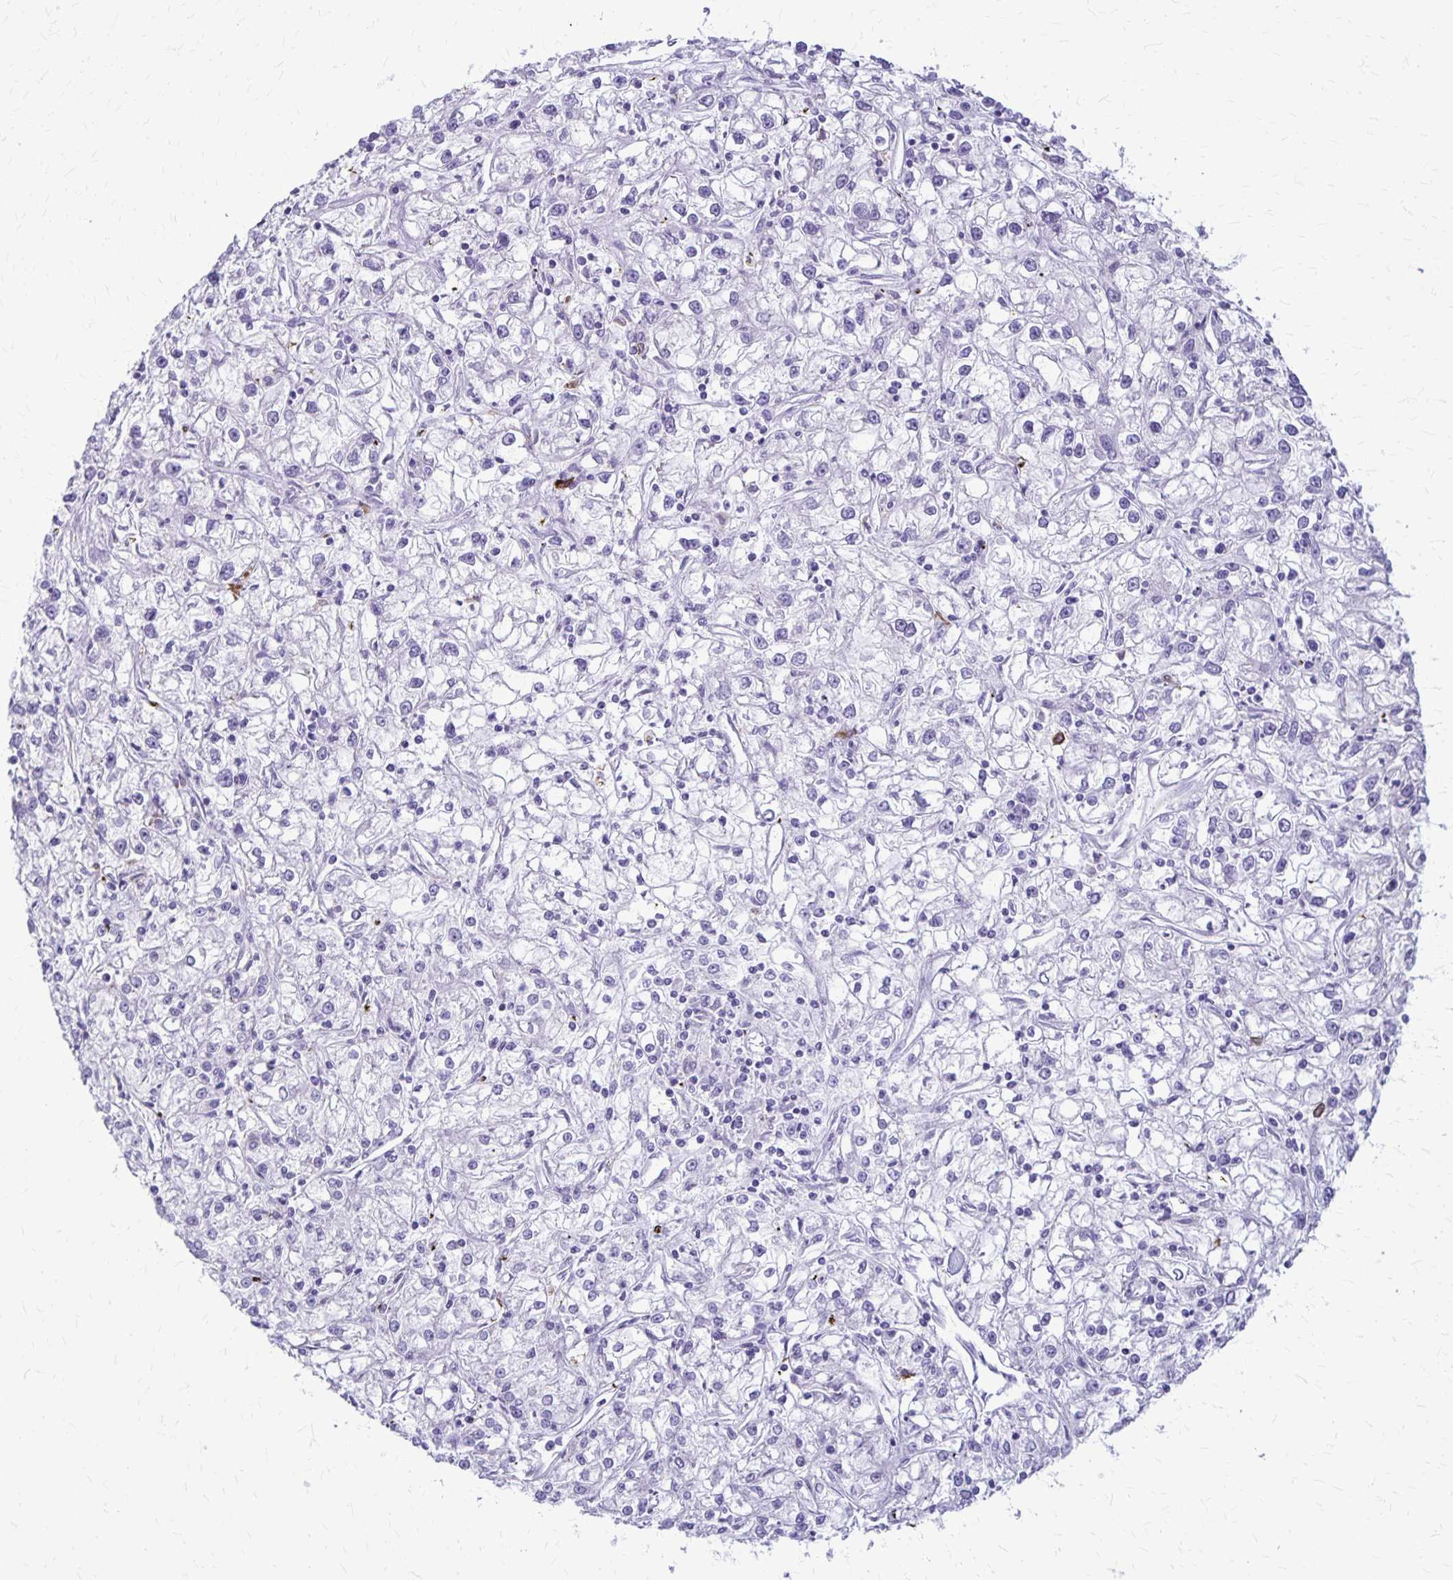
{"staining": {"intensity": "negative", "quantity": "none", "location": "none"}, "tissue": "renal cancer", "cell_type": "Tumor cells", "image_type": "cancer", "snomed": [{"axis": "morphology", "description": "Adenocarcinoma, NOS"}, {"axis": "topography", "description": "Kidney"}], "caption": "Tumor cells are negative for protein expression in human renal cancer (adenocarcinoma).", "gene": "RTN1", "patient": {"sex": "female", "age": 59}}